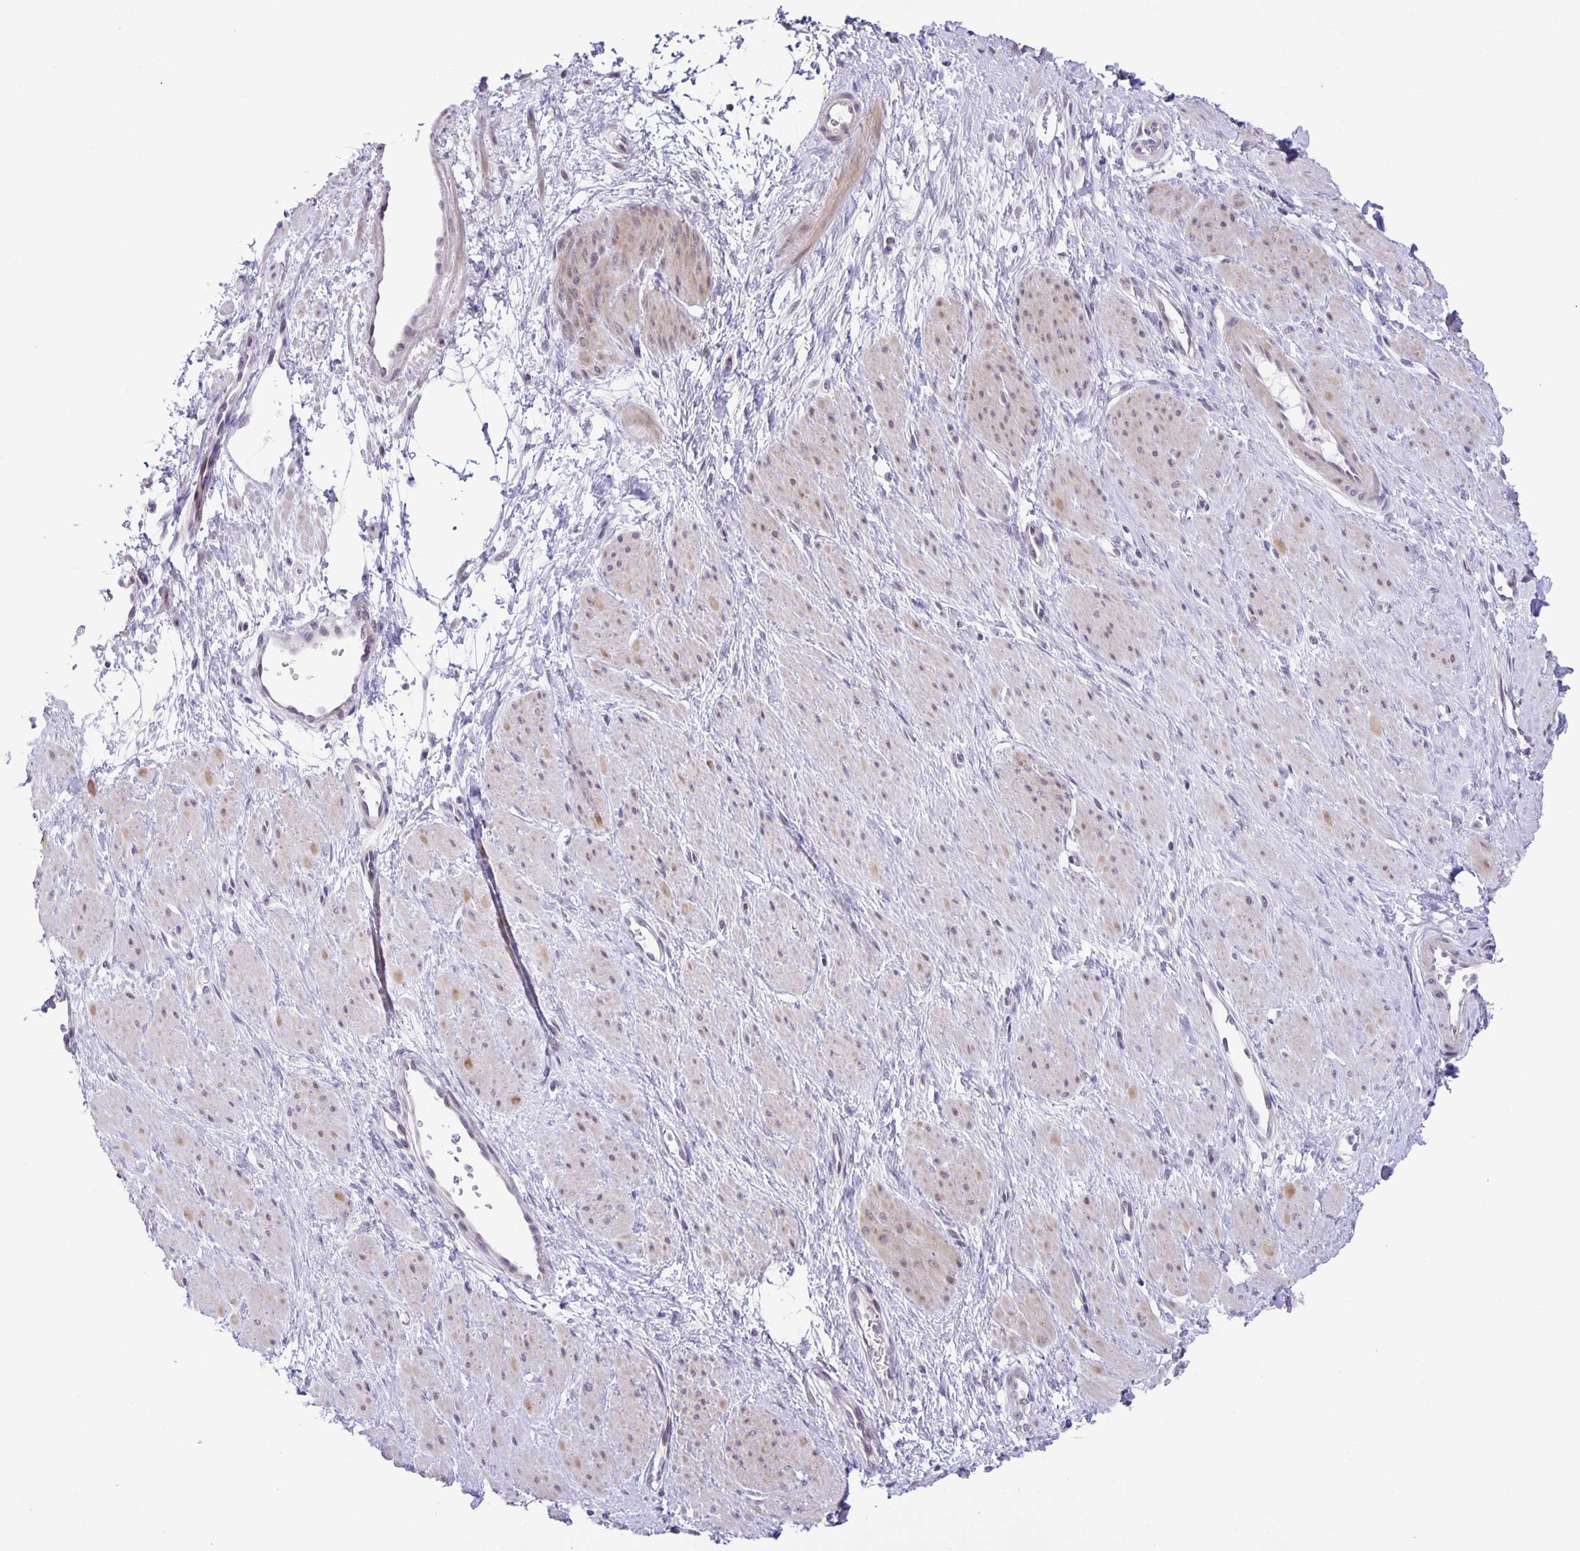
{"staining": {"intensity": "weak", "quantity": "25%-75%", "location": "cytoplasmic/membranous,nuclear"}, "tissue": "smooth muscle", "cell_type": "Smooth muscle cells", "image_type": "normal", "snomed": [{"axis": "morphology", "description": "Normal tissue, NOS"}, {"axis": "topography", "description": "Smooth muscle"}, {"axis": "topography", "description": "Uterus"}], "caption": "Smooth muscle cells exhibit low levels of weak cytoplasmic/membranous,nuclear positivity in approximately 25%-75% of cells in normal human smooth muscle. The staining is performed using DAB brown chromogen to label protein expression. The nuclei are counter-stained blue using hematoxylin.", "gene": "PHRF1", "patient": {"sex": "female", "age": 39}}